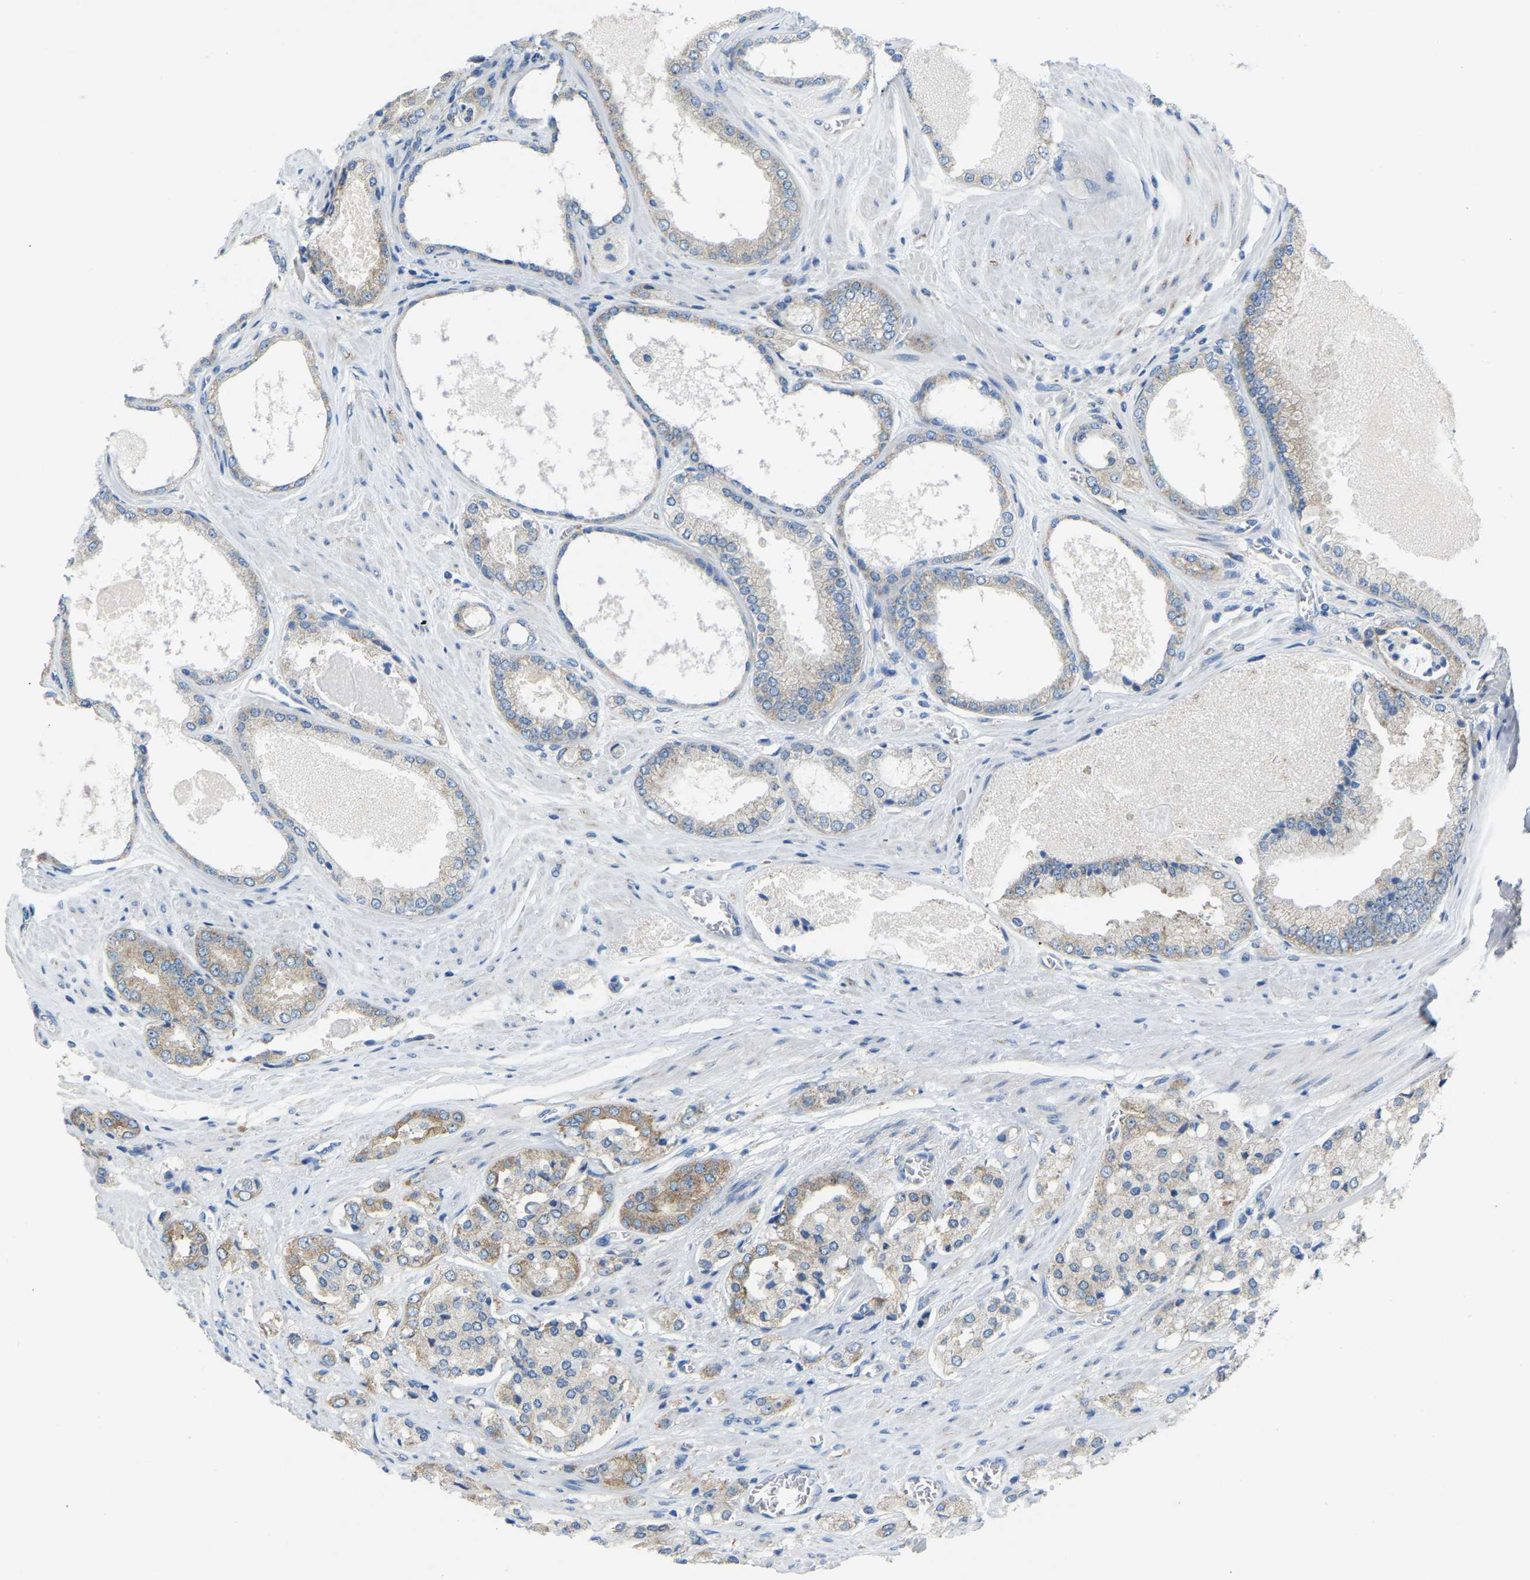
{"staining": {"intensity": "weak", "quantity": ">75%", "location": "cytoplasmic/membranous"}, "tissue": "prostate cancer", "cell_type": "Tumor cells", "image_type": "cancer", "snomed": [{"axis": "morphology", "description": "Adenocarcinoma, High grade"}, {"axis": "topography", "description": "Prostate"}], "caption": "Immunohistochemical staining of adenocarcinoma (high-grade) (prostate) reveals low levels of weak cytoplasmic/membranous expression in about >75% of tumor cells.", "gene": "SND1", "patient": {"sex": "male", "age": 65}}